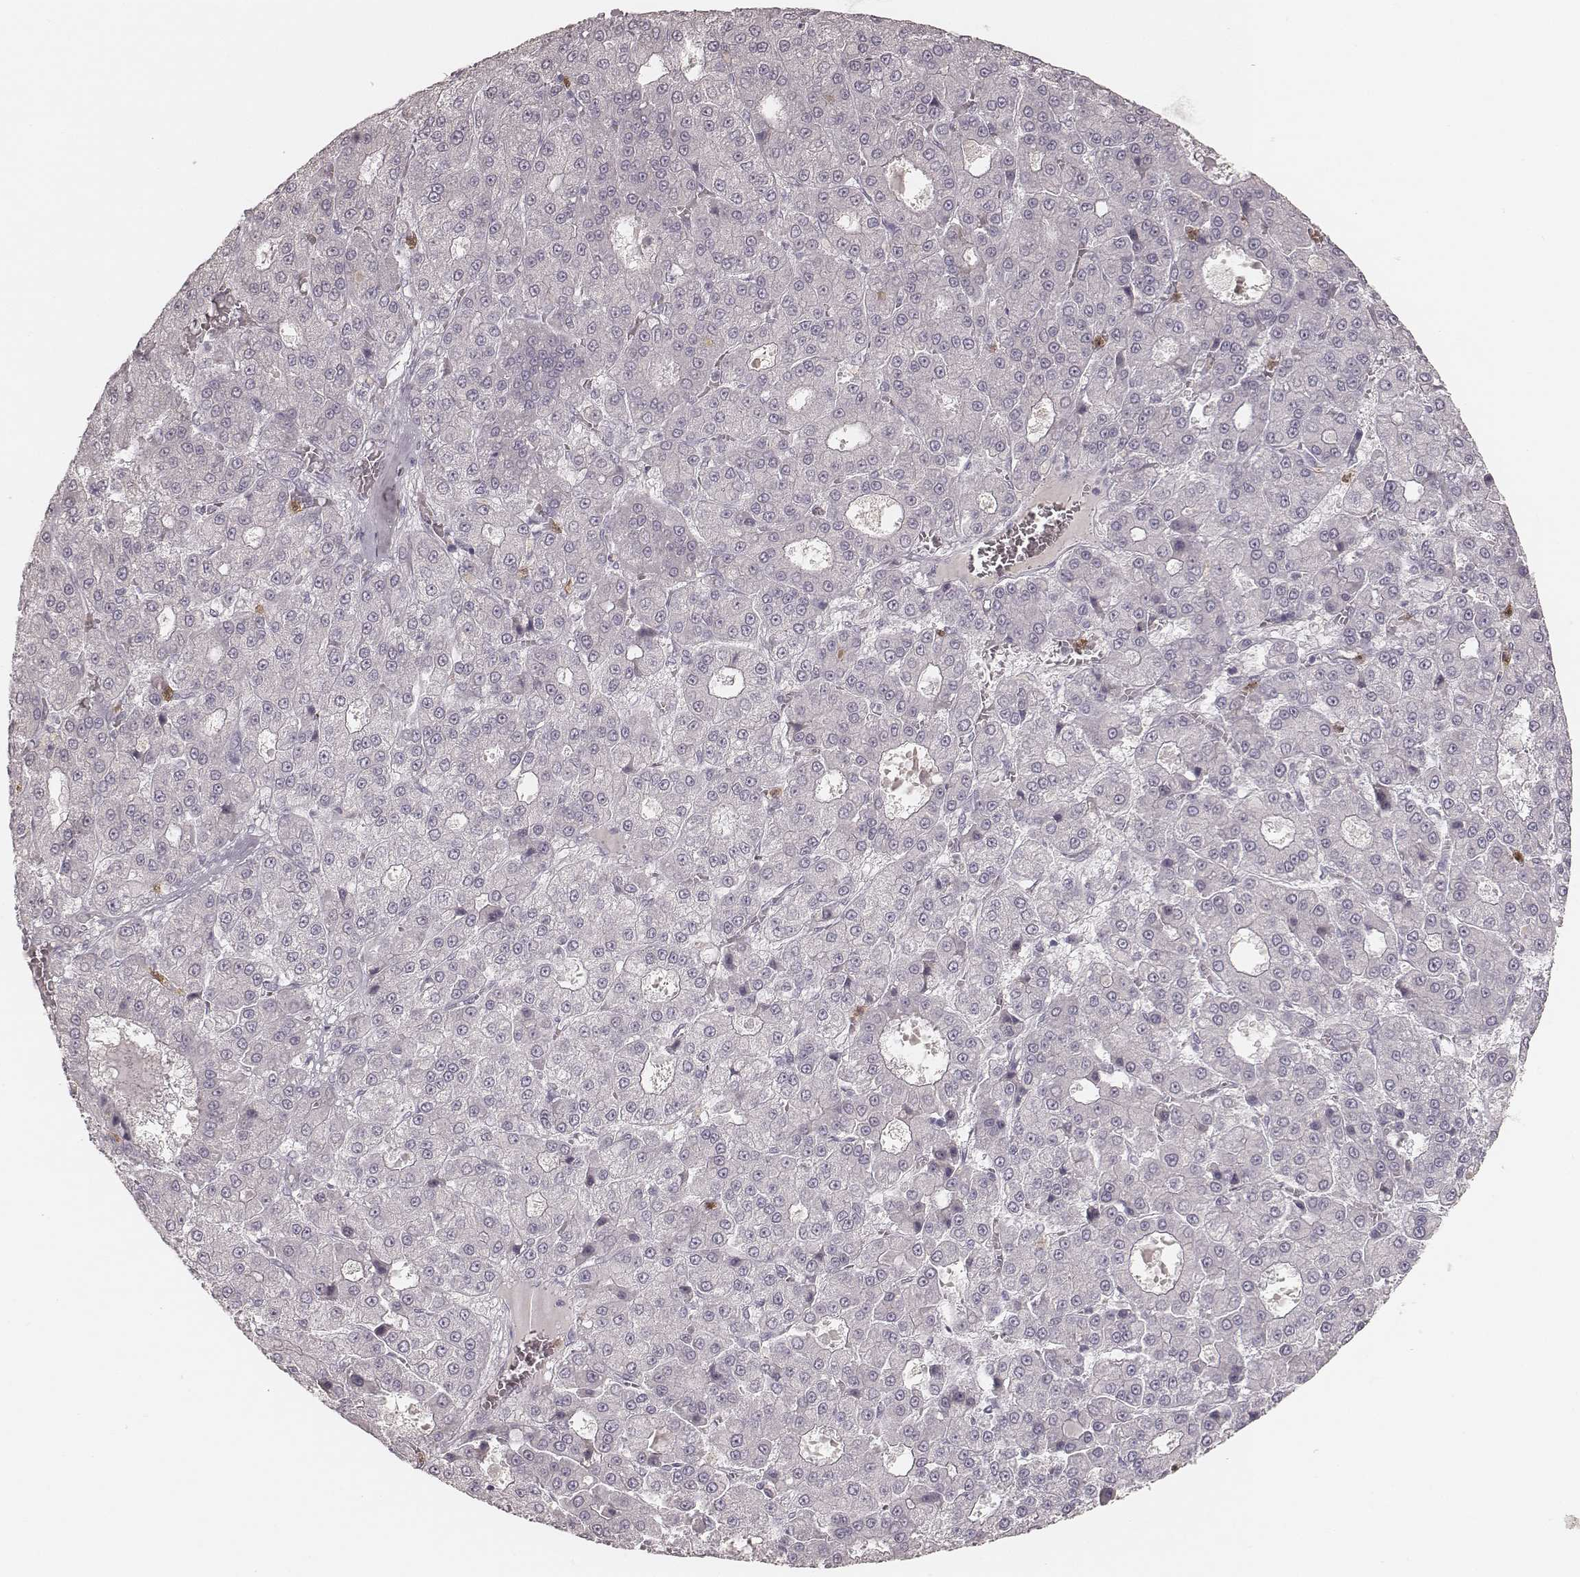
{"staining": {"intensity": "negative", "quantity": "none", "location": "none"}, "tissue": "liver cancer", "cell_type": "Tumor cells", "image_type": "cancer", "snomed": [{"axis": "morphology", "description": "Carcinoma, Hepatocellular, NOS"}, {"axis": "topography", "description": "Liver"}], "caption": "Tumor cells show no significant positivity in hepatocellular carcinoma (liver). (Brightfield microscopy of DAB immunohistochemistry at high magnification).", "gene": "KITLG", "patient": {"sex": "male", "age": 70}}